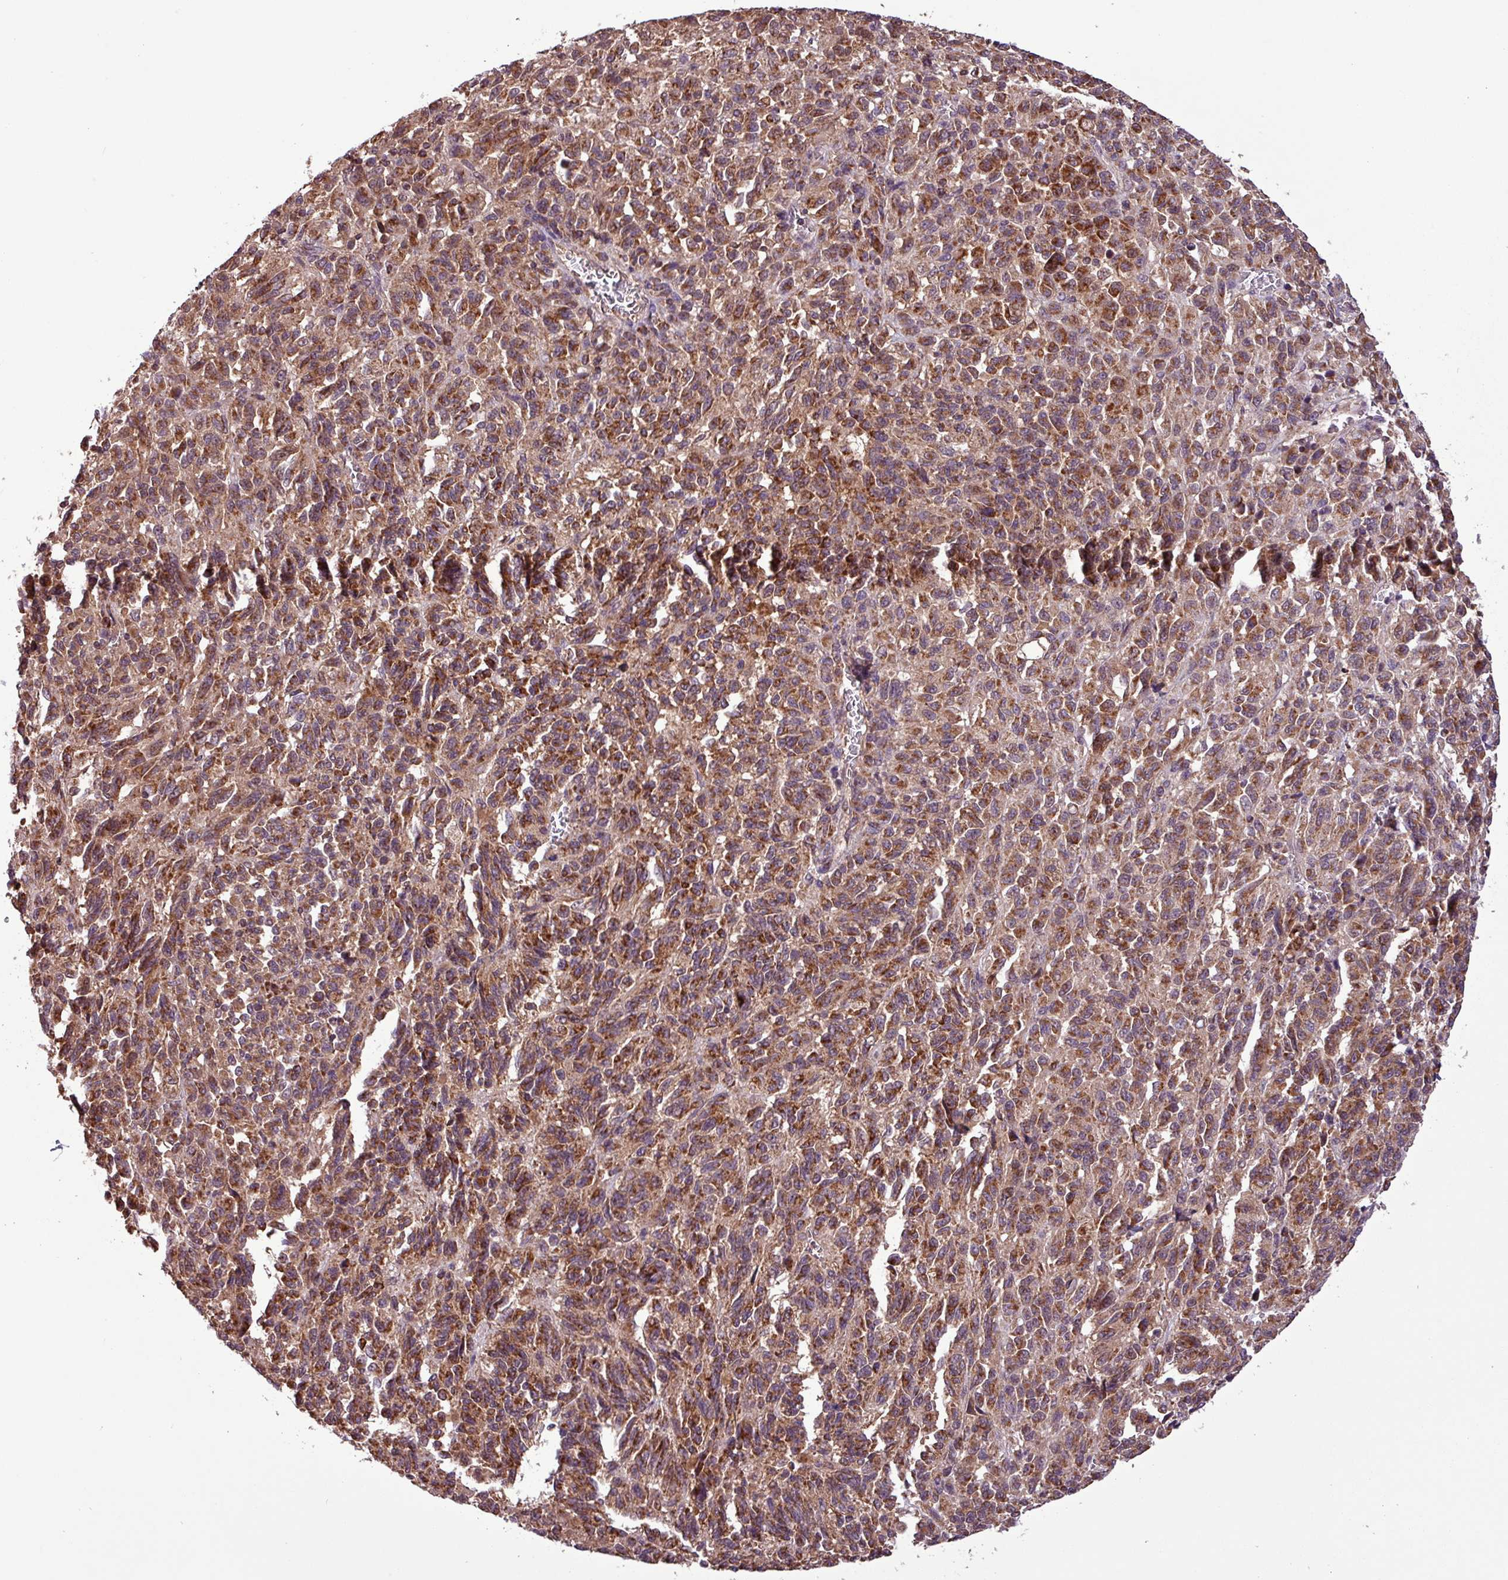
{"staining": {"intensity": "moderate", "quantity": ">75%", "location": "cytoplasmic/membranous"}, "tissue": "melanoma", "cell_type": "Tumor cells", "image_type": "cancer", "snomed": [{"axis": "morphology", "description": "Malignant melanoma, Metastatic site"}, {"axis": "topography", "description": "Lung"}], "caption": "Approximately >75% of tumor cells in human malignant melanoma (metastatic site) demonstrate moderate cytoplasmic/membranous protein expression as visualized by brown immunohistochemical staining.", "gene": "MCTP2", "patient": {"sex": "male", "age": 64}}